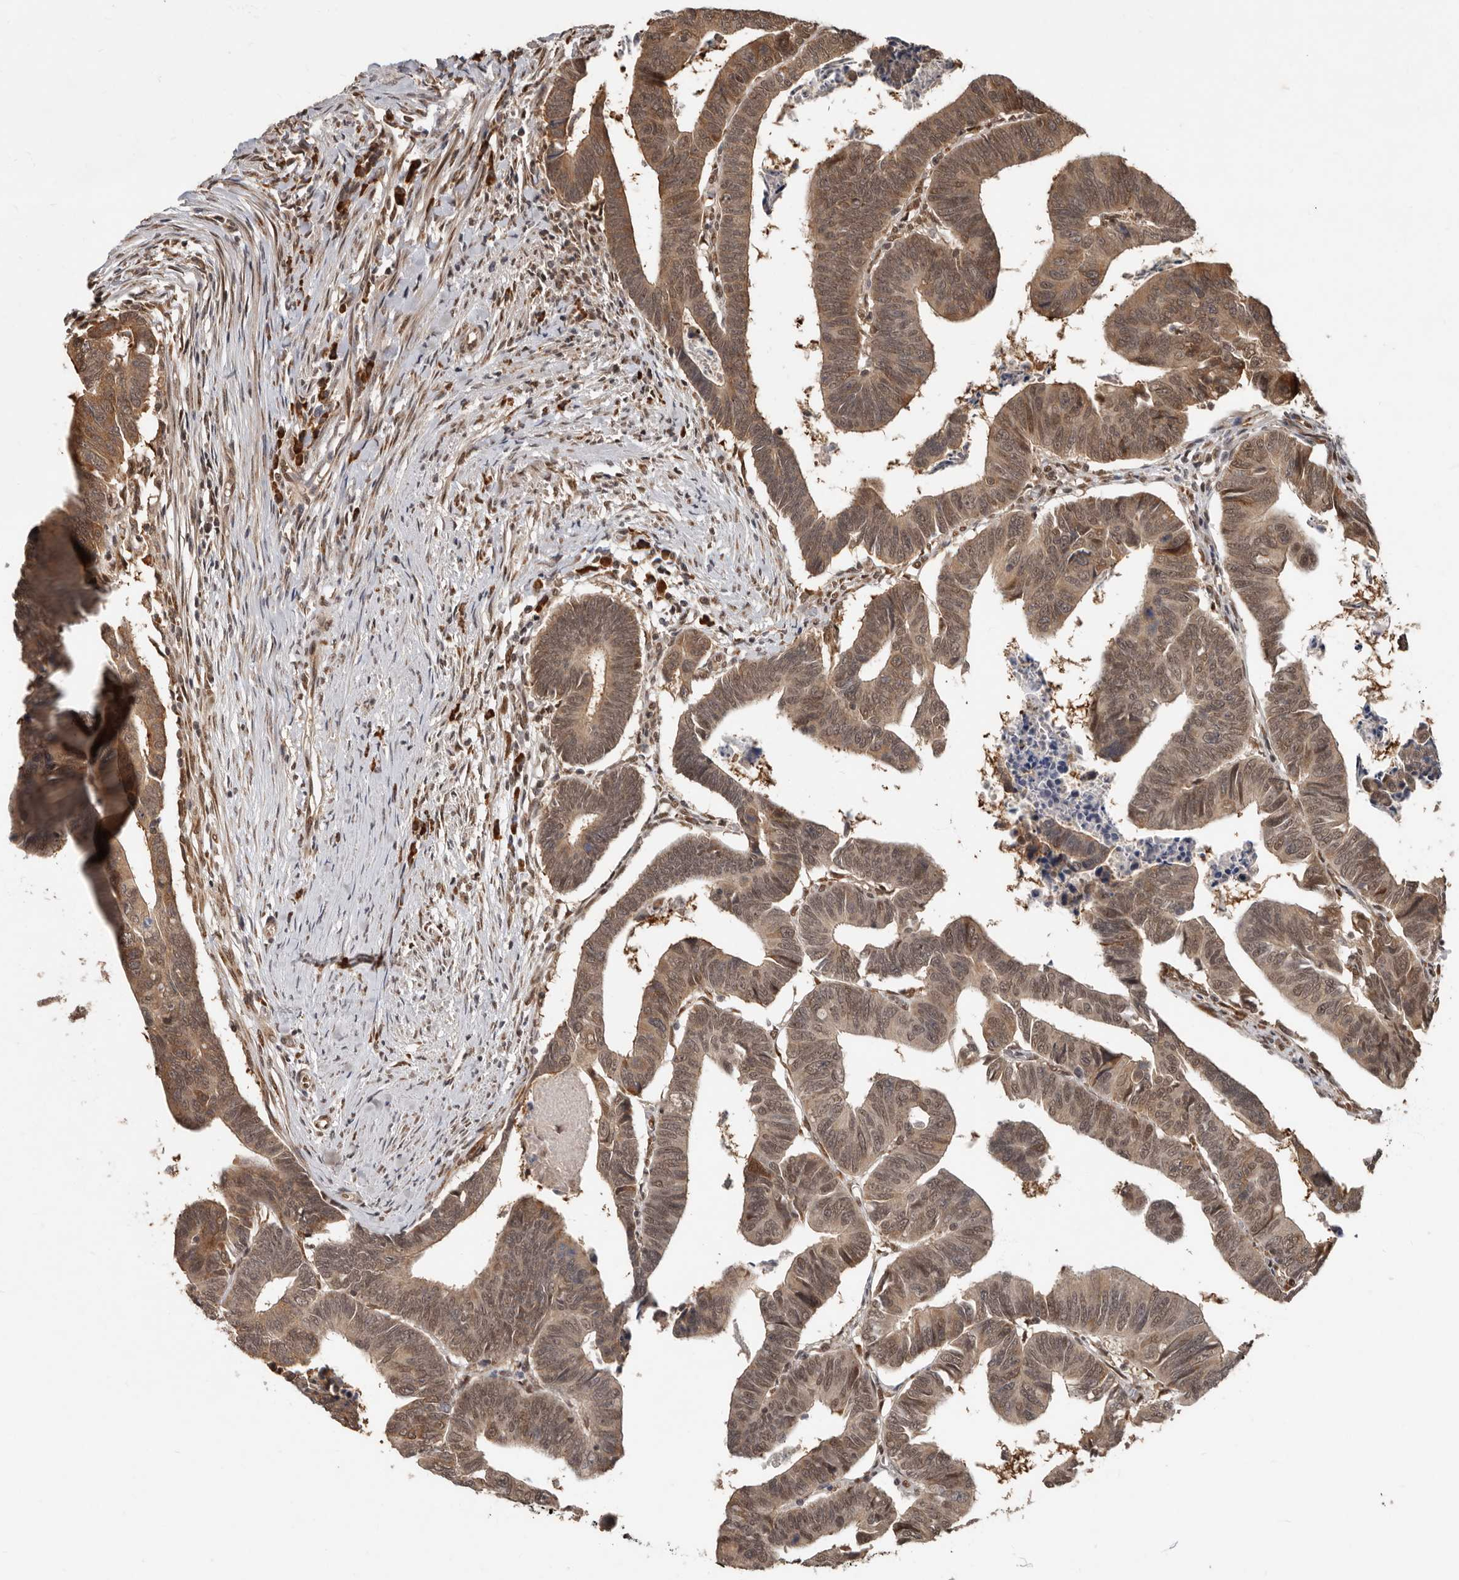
{"staining": {"intensity": "moderate", "quantity": ">75%", "location": "cytoplasmic/membranous,nuclear"}, "tissue": "colorectal cancer", "cell_type": "Tumor cells", "image_type": "cancer", "snomed": [{"axis": "morphology", "description": "Adenocarcinoma, NOS"}, {"axis": "topography", "description": "Rectum"}], "caption": "Colorectal cancer (adenocarcinoma) stained with a brown dye shows moderate cytoplasmic/membranous and nuclear positive expression in about >75% of tumor cells.", "gene": "LRGUK", "patient": {"sex": "female", "age": 65}}